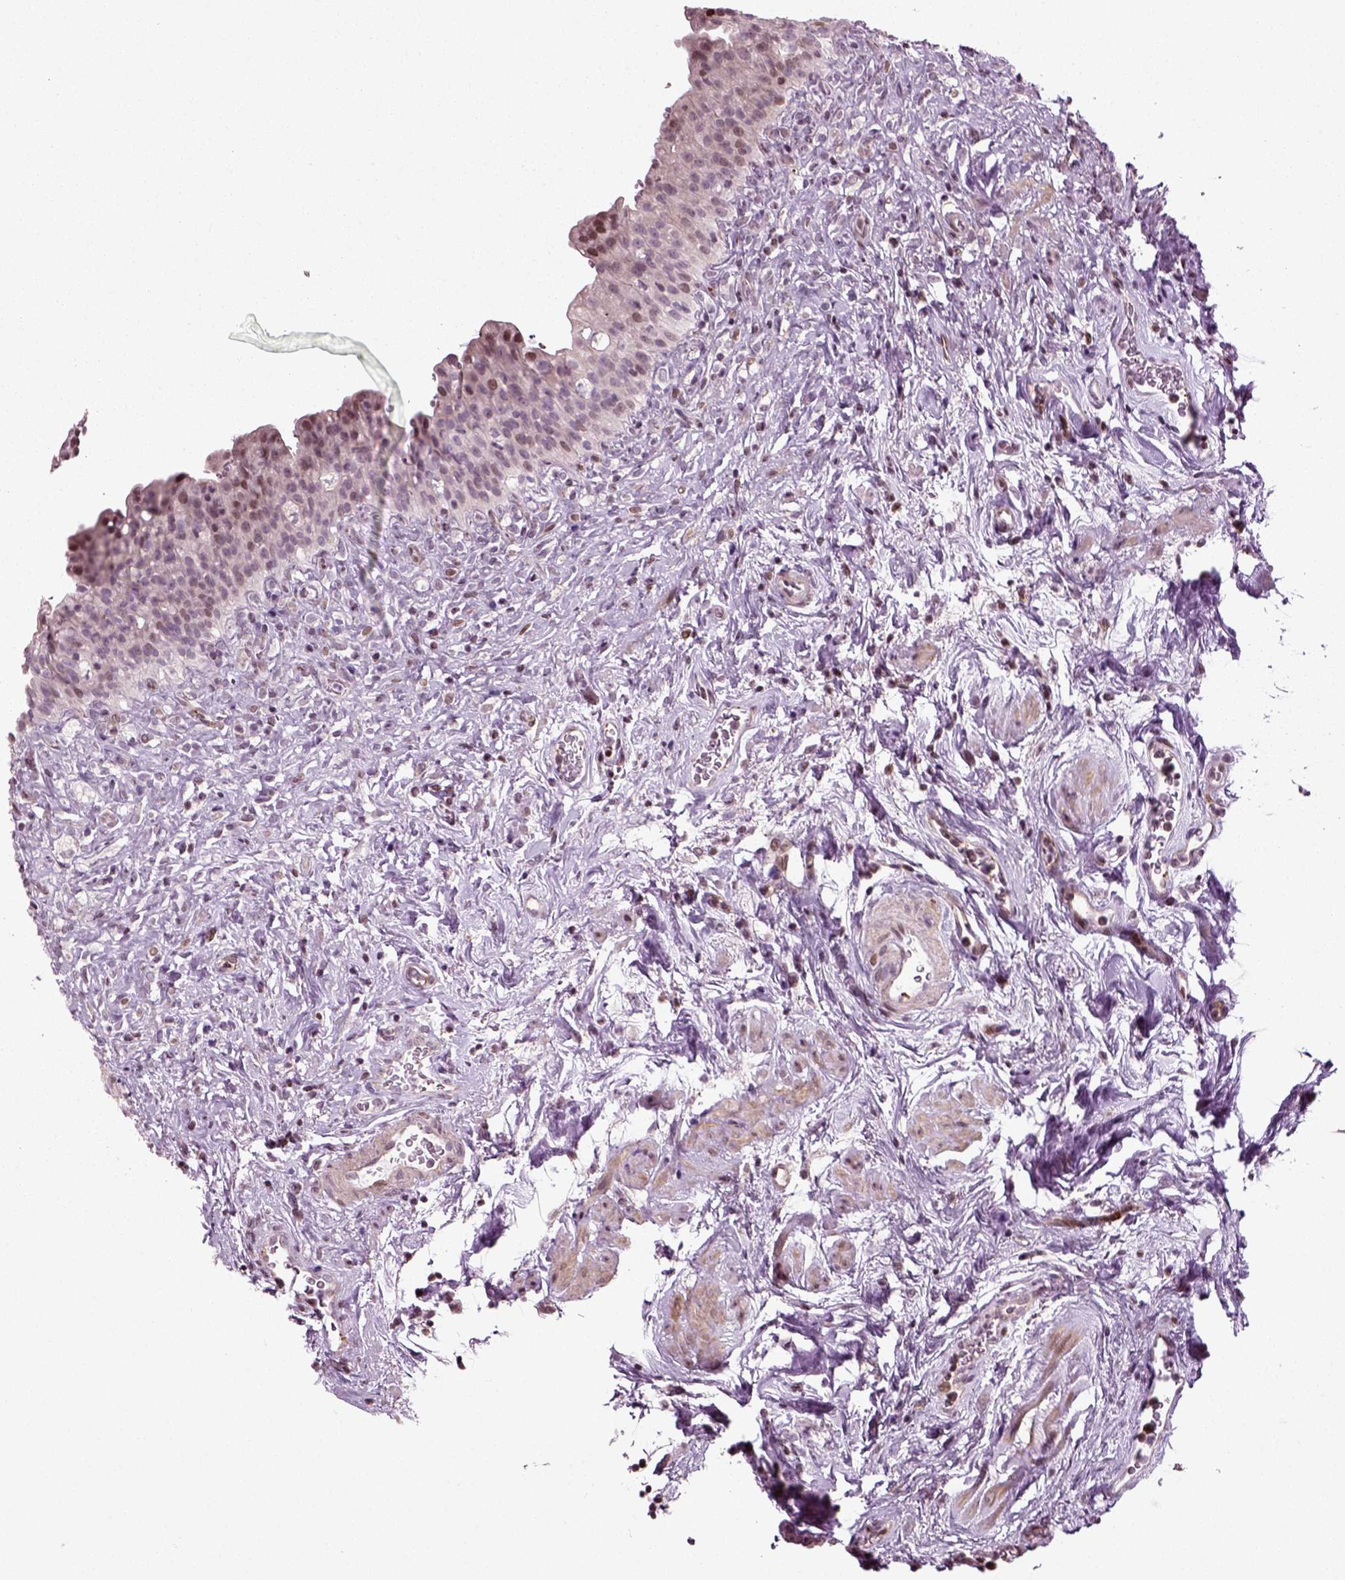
{"staining": {"intensity": "weak", "quantity": "<25%", "location": "nuclear"}, "tissue": "urinary bladder", "cell_type": "Urothelial cells", "image_type": "normal", "snomed": [{"axis": "morphology", "description": "Normal tissue, NOS"}, {"axis": "topography", "description": "Urinary bladder"}], "caption": "A high-resolution micrograph shows immunohistochemistry (IHC) staining of normal urinary bladder, which reveals no significant expression in urothelial cells. Nuclei are stained in blue.", "gene": "HEYL", "patient": {"sex": "male", "age": 76}}